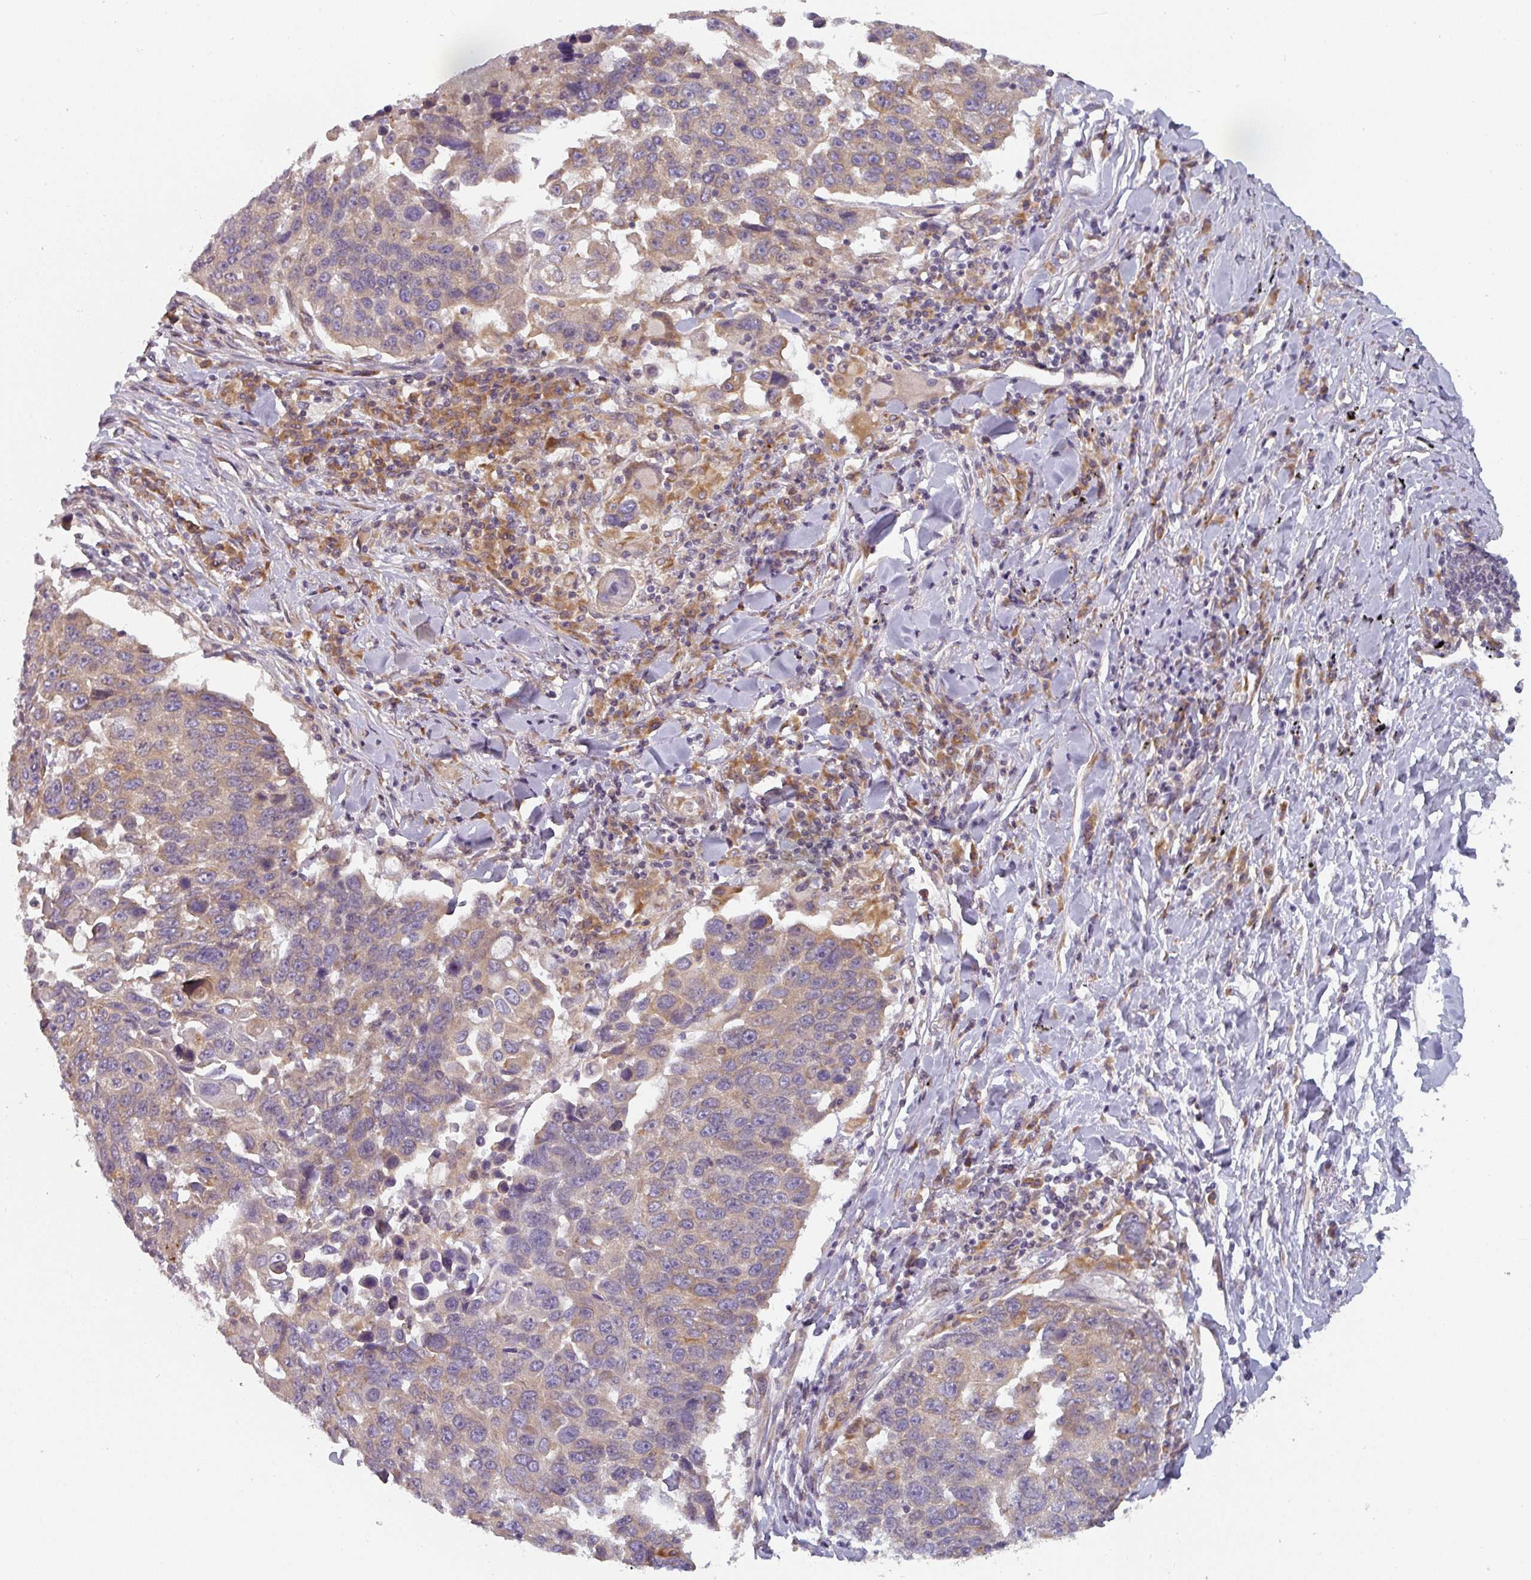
{"staining": {"intensity": "weak", "quantity": "25%-75%", "location": "cytoplasmic/membranous"}, "tissue": "lung cancer", "cell_type": "Tumor cells", "image_type": "cancer", "snomed": [{"axis": "morphology", "description": "Squamous cell carcinoma, NOS"}, {"axis": "topography", "description": "Lung"}], "caption": "Tumor cells display weak cytoplasmic/membranous expression in approximately 25%-75% of cells in squamous cell carcinoma (lung).", "gene": "TAPT1", "patient": {"sex": "male", "age": 66}}